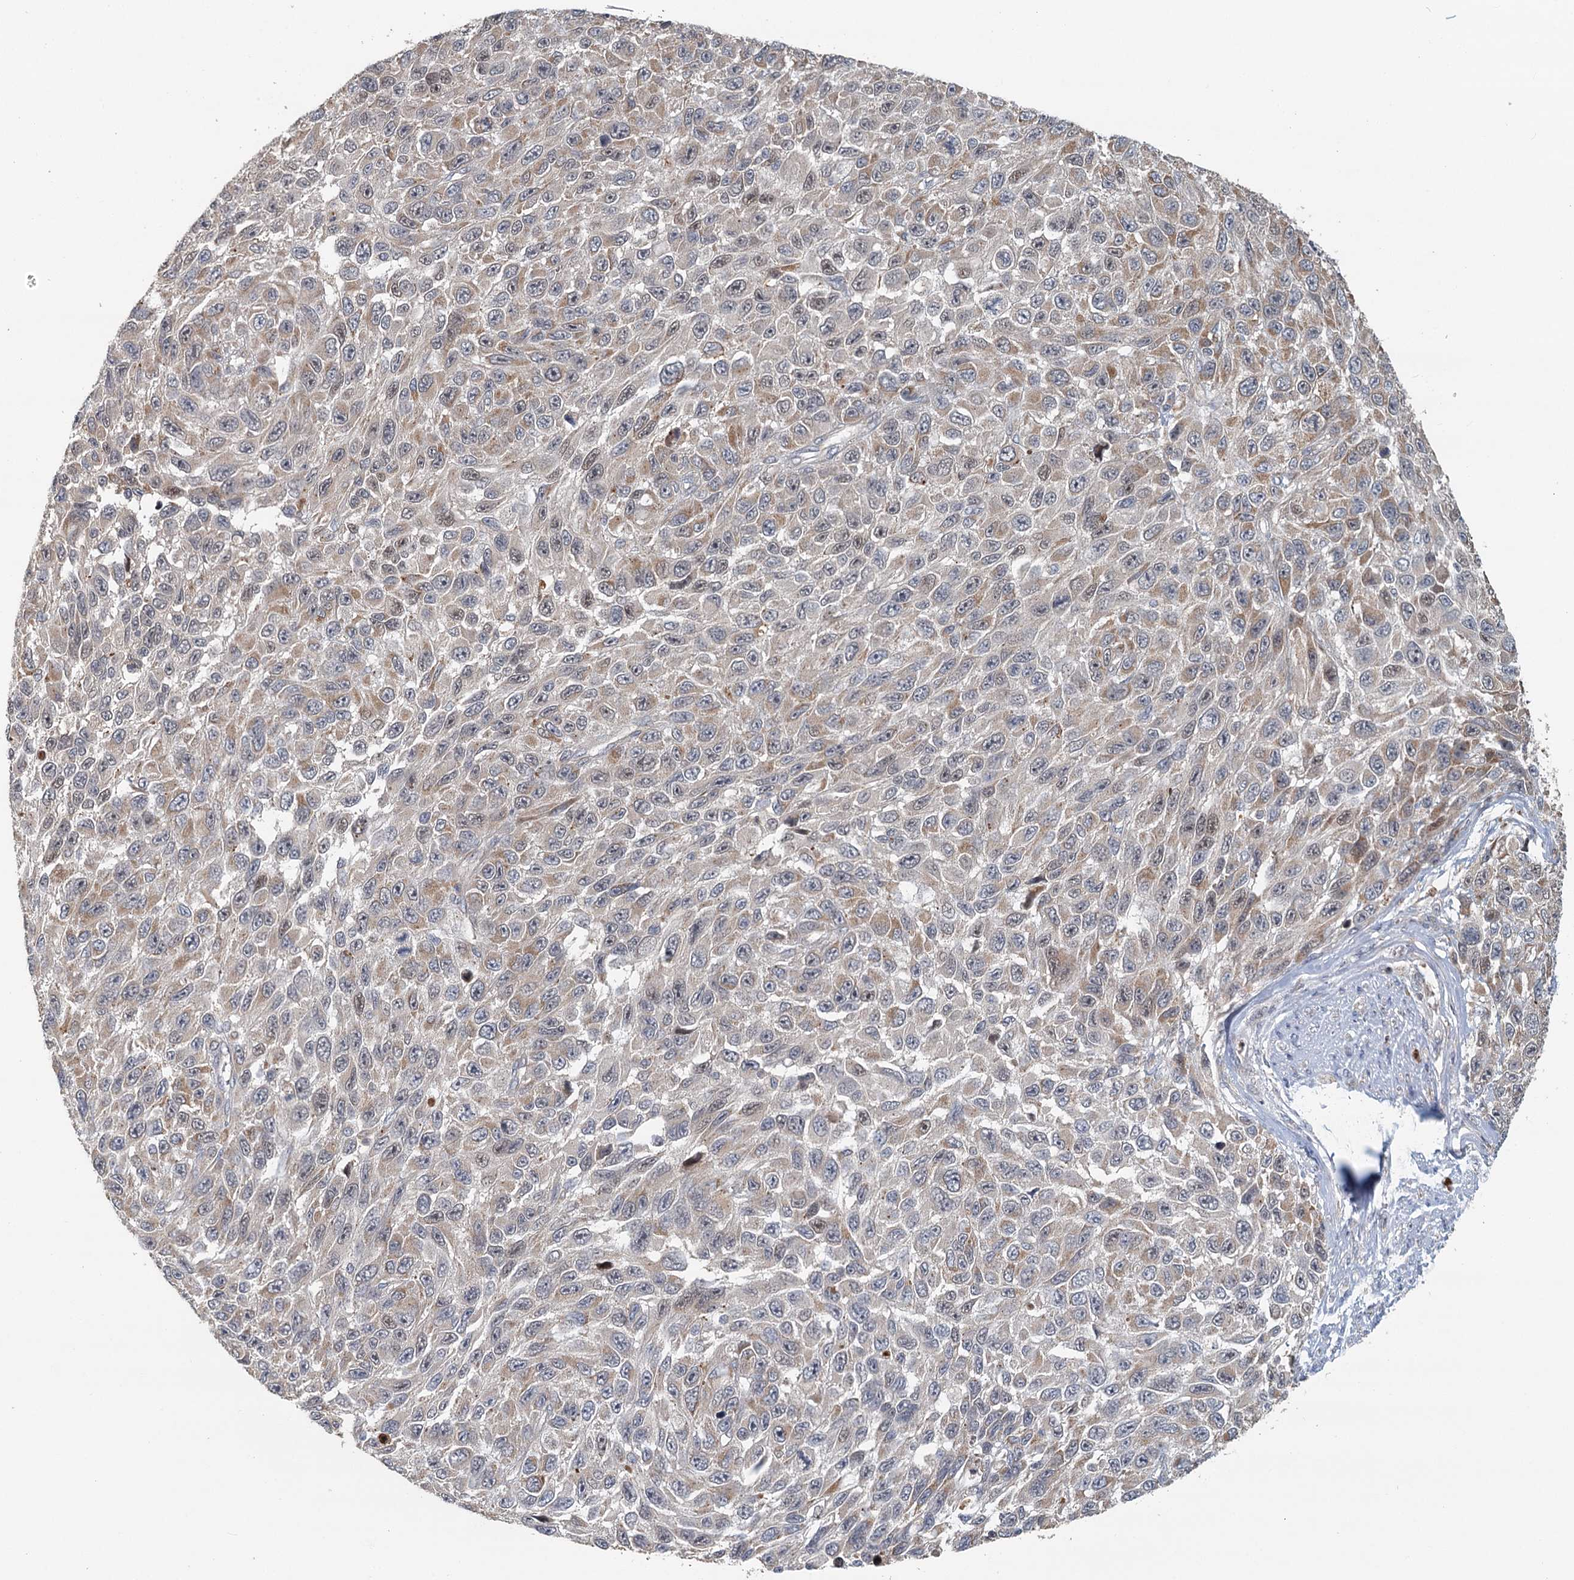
{"staining": {"intensity": "moderate", "quantity": "<25%", "location": "cytoplasmic/membranous"}, "tissue": "melanoma", "cell_type": "Tumor cells", "image_type": "cancer", "snomed": [{"axis": "morphology", "description": "Normal tissue, NOS"}, {"axis": "morphology", "description": "Malignant melanoma, NOS"}, {"axis": "topography", "description": "Skin"}], "caption": "Immunohistochemical staining of melanoma exhibits moderate cytoplasmic/membranous protein expression in about <25% of tumor cells.", "gene": "RNF111", "patient": {"sex": "female", "age": 96}}